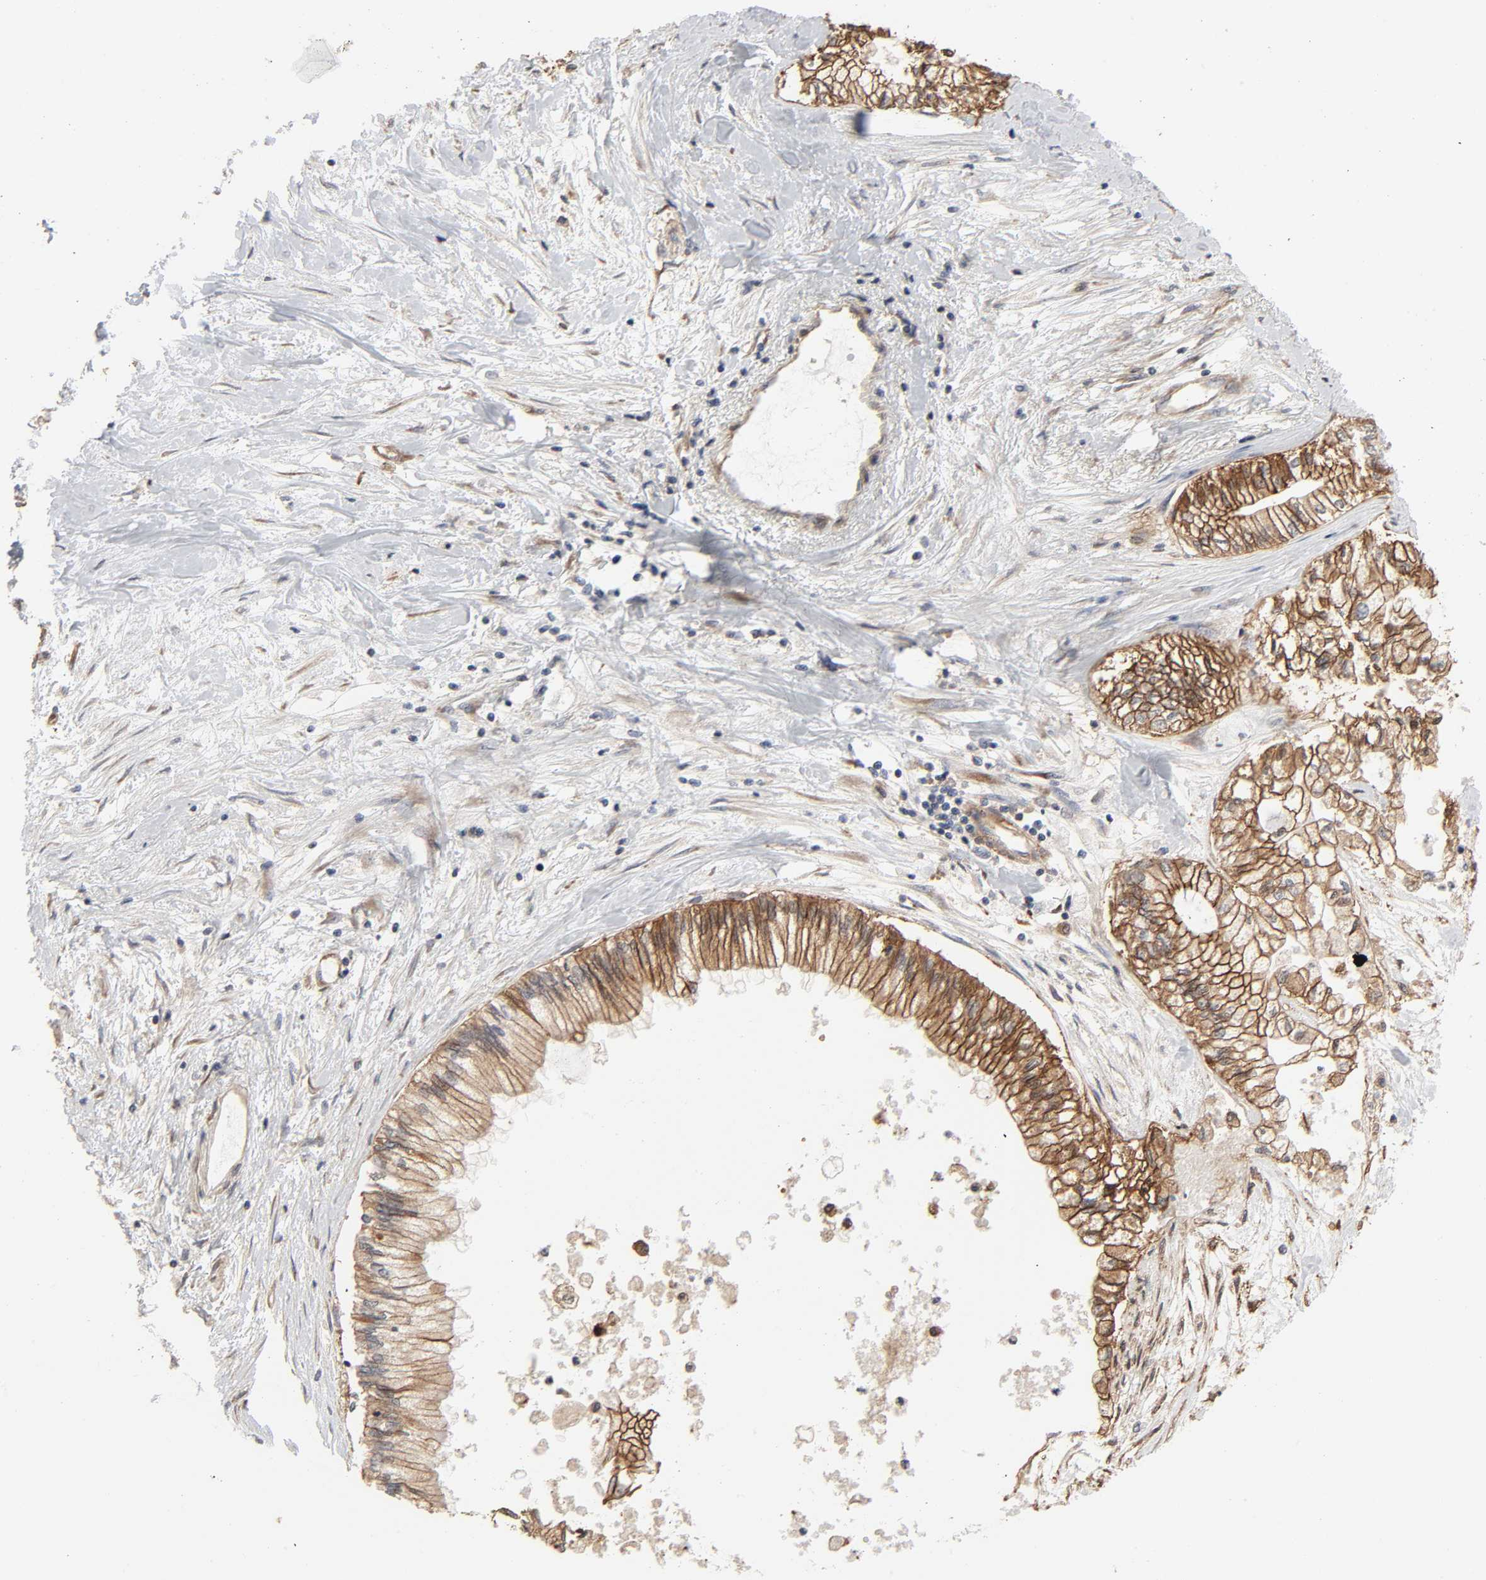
{"staining": {"intensity": "moderate", "quantity": ">75%", "location": "cytoplasmic/membranous"}, "tissue": "pancreatic cancer", "cell_type": "Tumor cells", "image_type": "cancer", "snomed": [{"axis": "morphology", "description": "Adenocarcinoma, NOS"}, {"axis": "topography", "description": "Pancreas"}], "caption": "A high-resolution image shows immunohistochemistry (IHC) staining of adenocarcinoma (pancreatic), which demonstrates moderate cytoplasmic/membranous expression in approximately >75% of tumor cells. Using DAB (3,3'-diaminobenzidine) (brown) and hematoxylin (blue) stains, captured at high magnification using brightfield microscopy.", "gene": "NDRG2", "patient": {"sex": "male", "age": 79}}